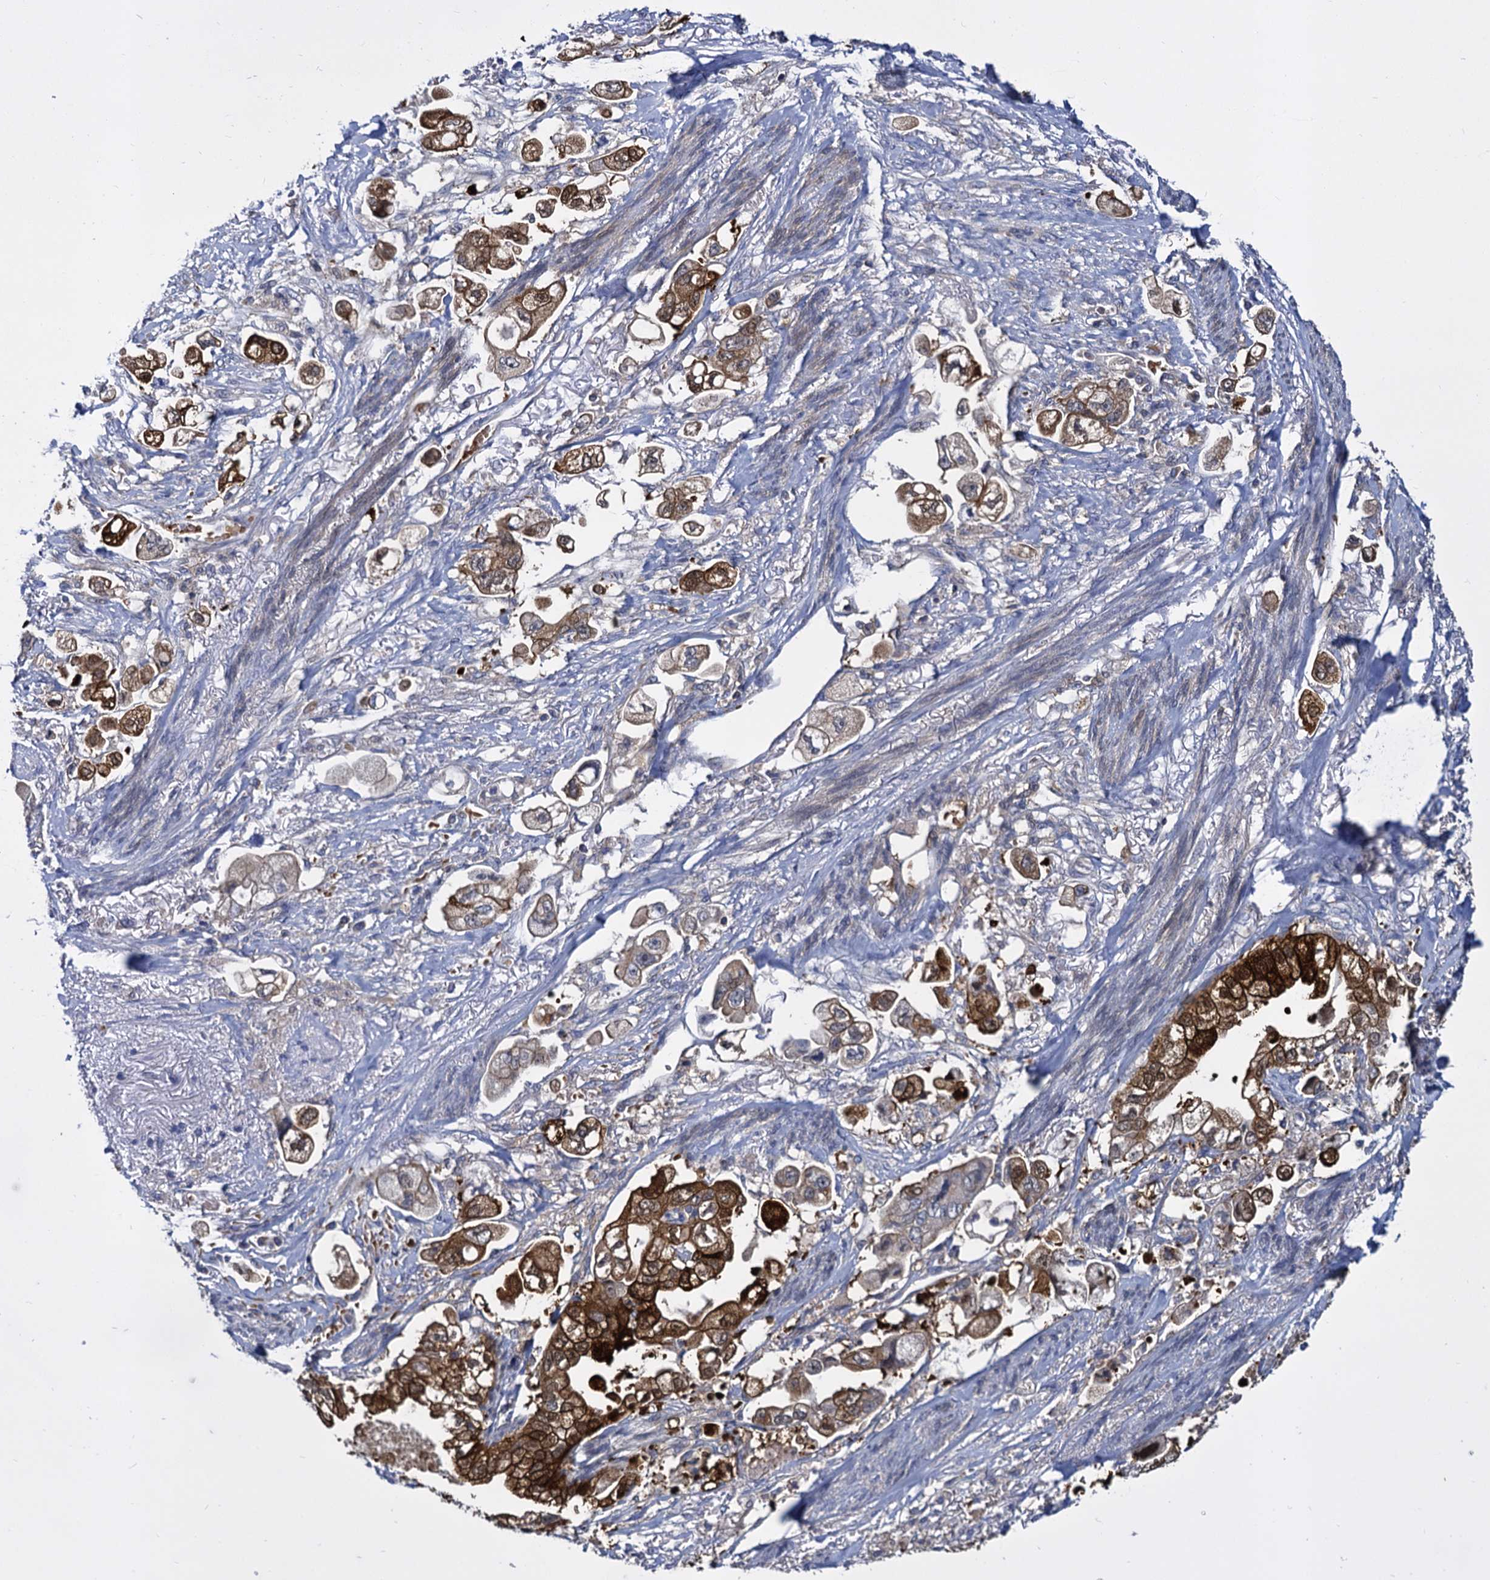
{"staining": {"intensity": "strong", "quantity": ">75%", "location": "cytoplasmic/membranous"}, "tissue": "stomach cancer", "cell_type": "Tumor cells", "image_type": "cancer", "snomed": [{"axis": "morphology", "description": "Adenocarcinoma, NOS"}, {"axis": "topography", "description": "Stomach"}], "caption": "An immunohistochemistry photomicrograph of neoplastic tissue is shown. Protein staining in brown shows strong cytoplasmic/membranous positivity in stomach adenocarcinoma within tumor cells.", "gene": "GCLC", "patient": {"sex": "male", "age": 62}}